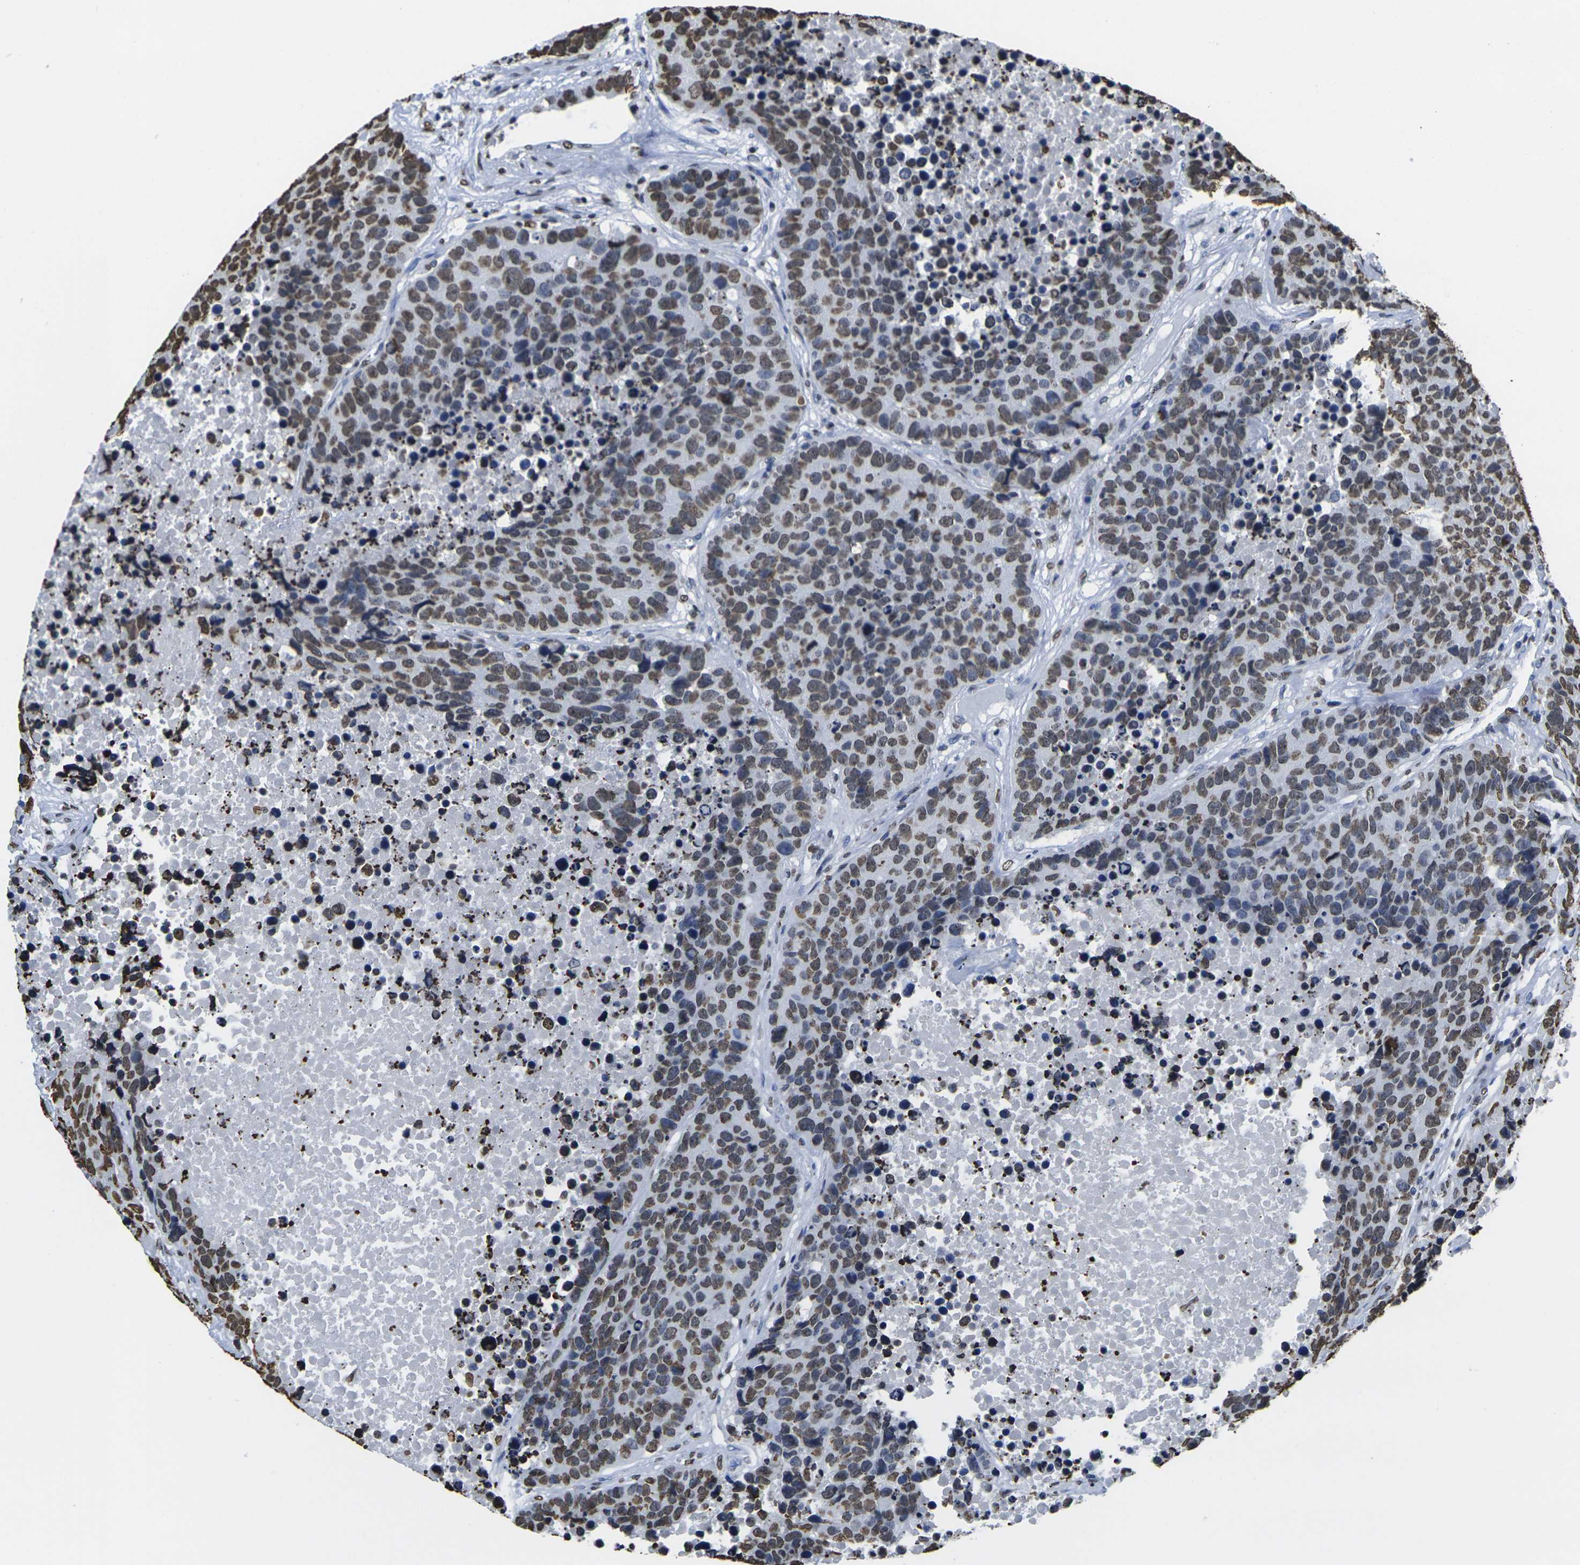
{"staining": {"intensity": "moderate", "quantity": ">75%", "location": "nuclear"}, "tissue": "carcinoid", "cell_type": "Tumor cells", "image_type": "cancer", "snomed": [{"axis": "morphology", "description": "Carcinoid, malignant, NOS"}, {"axis": "topography", "description": "Lung"}], "caption": "High-power microscopy captured an immunohistochemistry histopathology image of carcinoid, revealing moderate nuclear expression in approximately >75% of tumor cells.", "gene": "DRAXIN", "patient": {"sex": "male", "age": 60}}